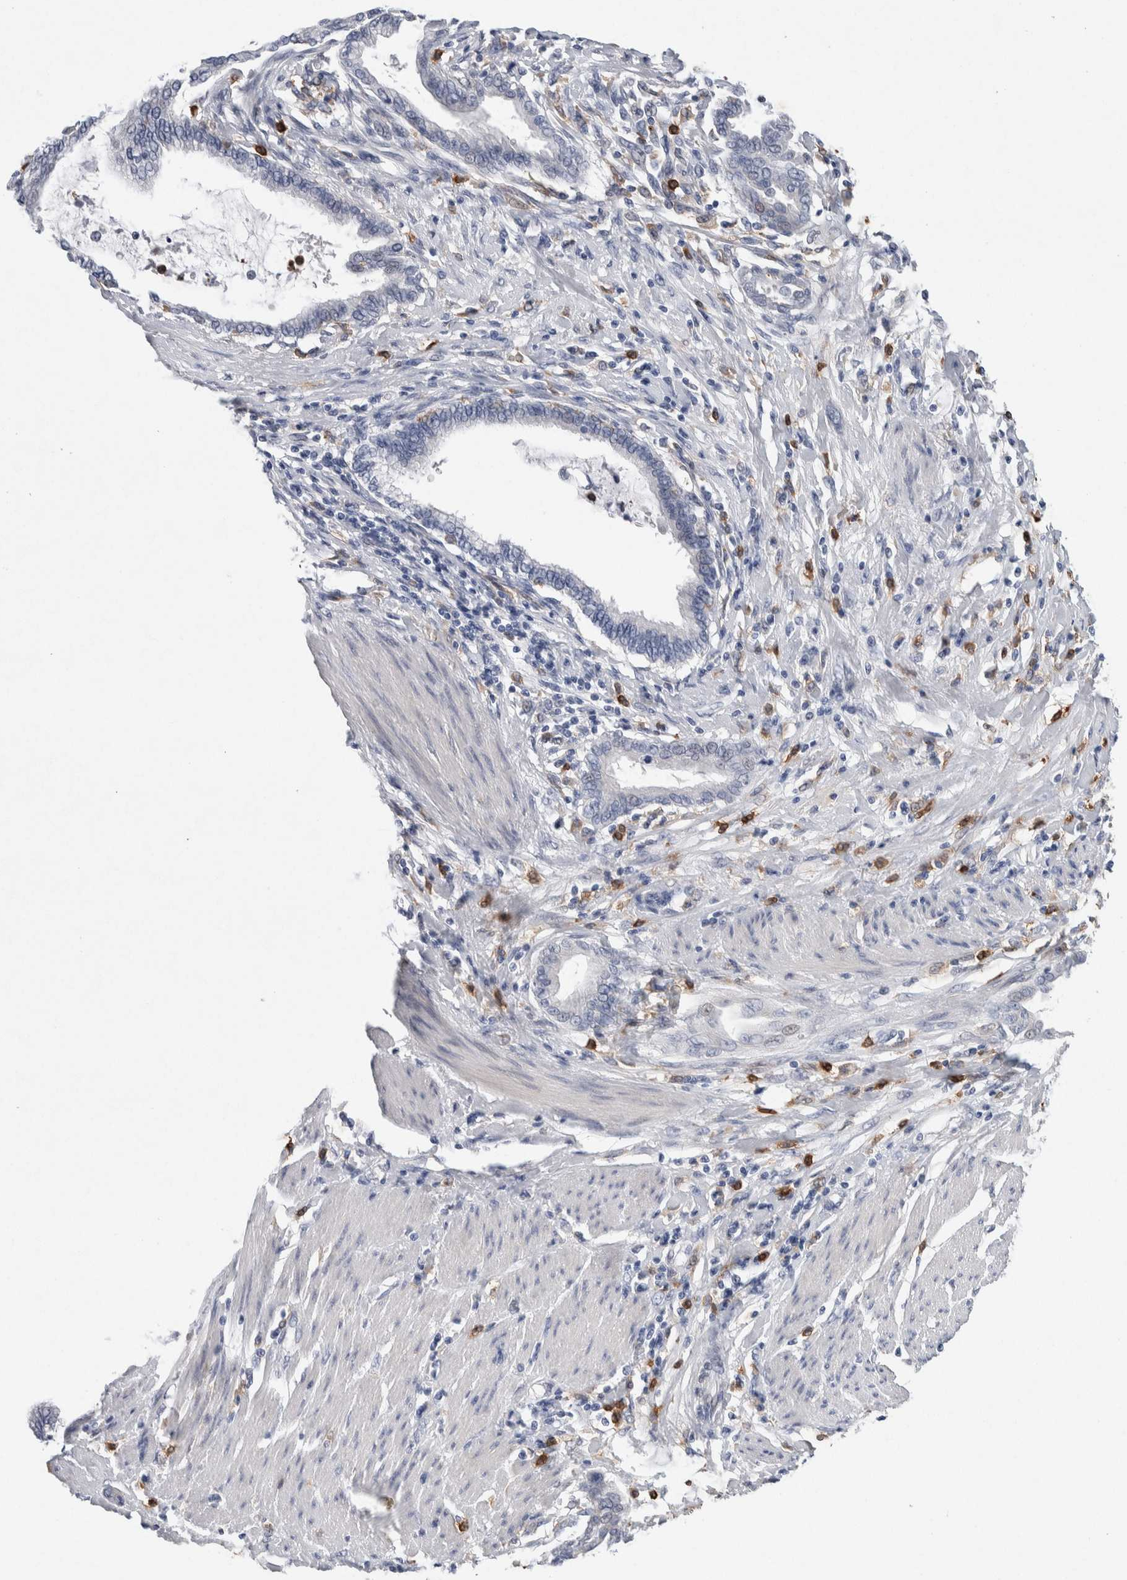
{"staining": {"intensity": "negative", "quantity": "none", "location": "none"}, "tissue": "pancreatic cancer", "cell_type": "Tumor cells", "image_type": "cancer", "snomed": [{"axis": "morphology", "description": "Adenocarcinoma, NOS"}, {"axis": "topography", "description": "Pancreas"}], "caption": "This is an IHC photomicrograph of human pancreatic cancer. There is no staining in tumor cells.", "gene": "NCF2", "patient": {"sex": "female", "age": 64}}